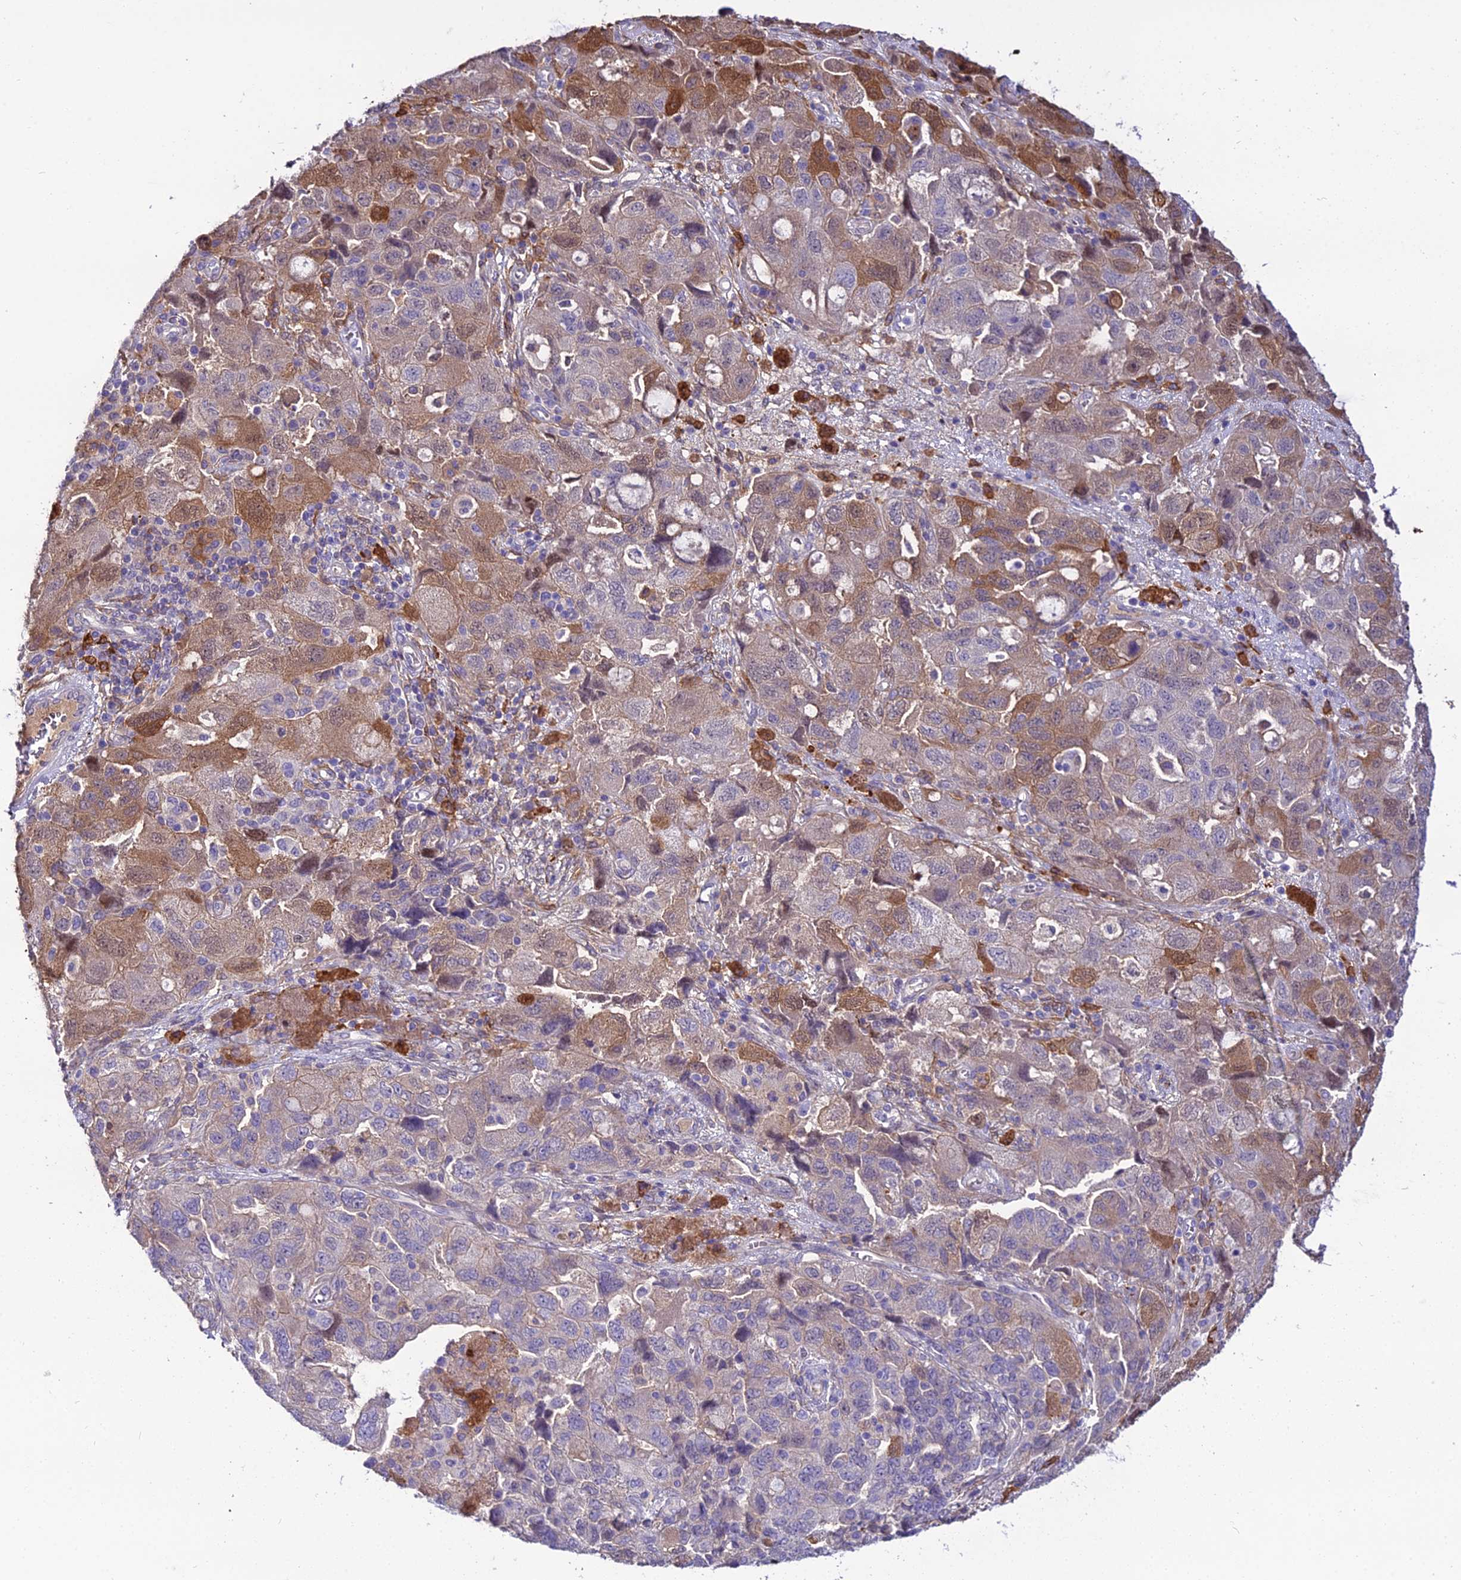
{"staining": {"intensity": "moderate", "quantity": "<25%", "location": "cytoplasmic/membranous,nuclear"}, "tissue": "ovarian cancer", "cell_type": "Tumor cells", "image_type": "cancer", "snomed": [{"axis": "morphology", "description": "Carcinoma, NOS"}, {"axis": "morphology", "description": "Cystadenocarcinoma, serous, NOS"}, {"axis": "topography", "description": "Ovary"}], "caption": "Human ovarian cancer stained with a protein marker displays moderate staining in tumor cells.", "gene": "MB21D2", "patient": {"sex": "female", "age": 69}}